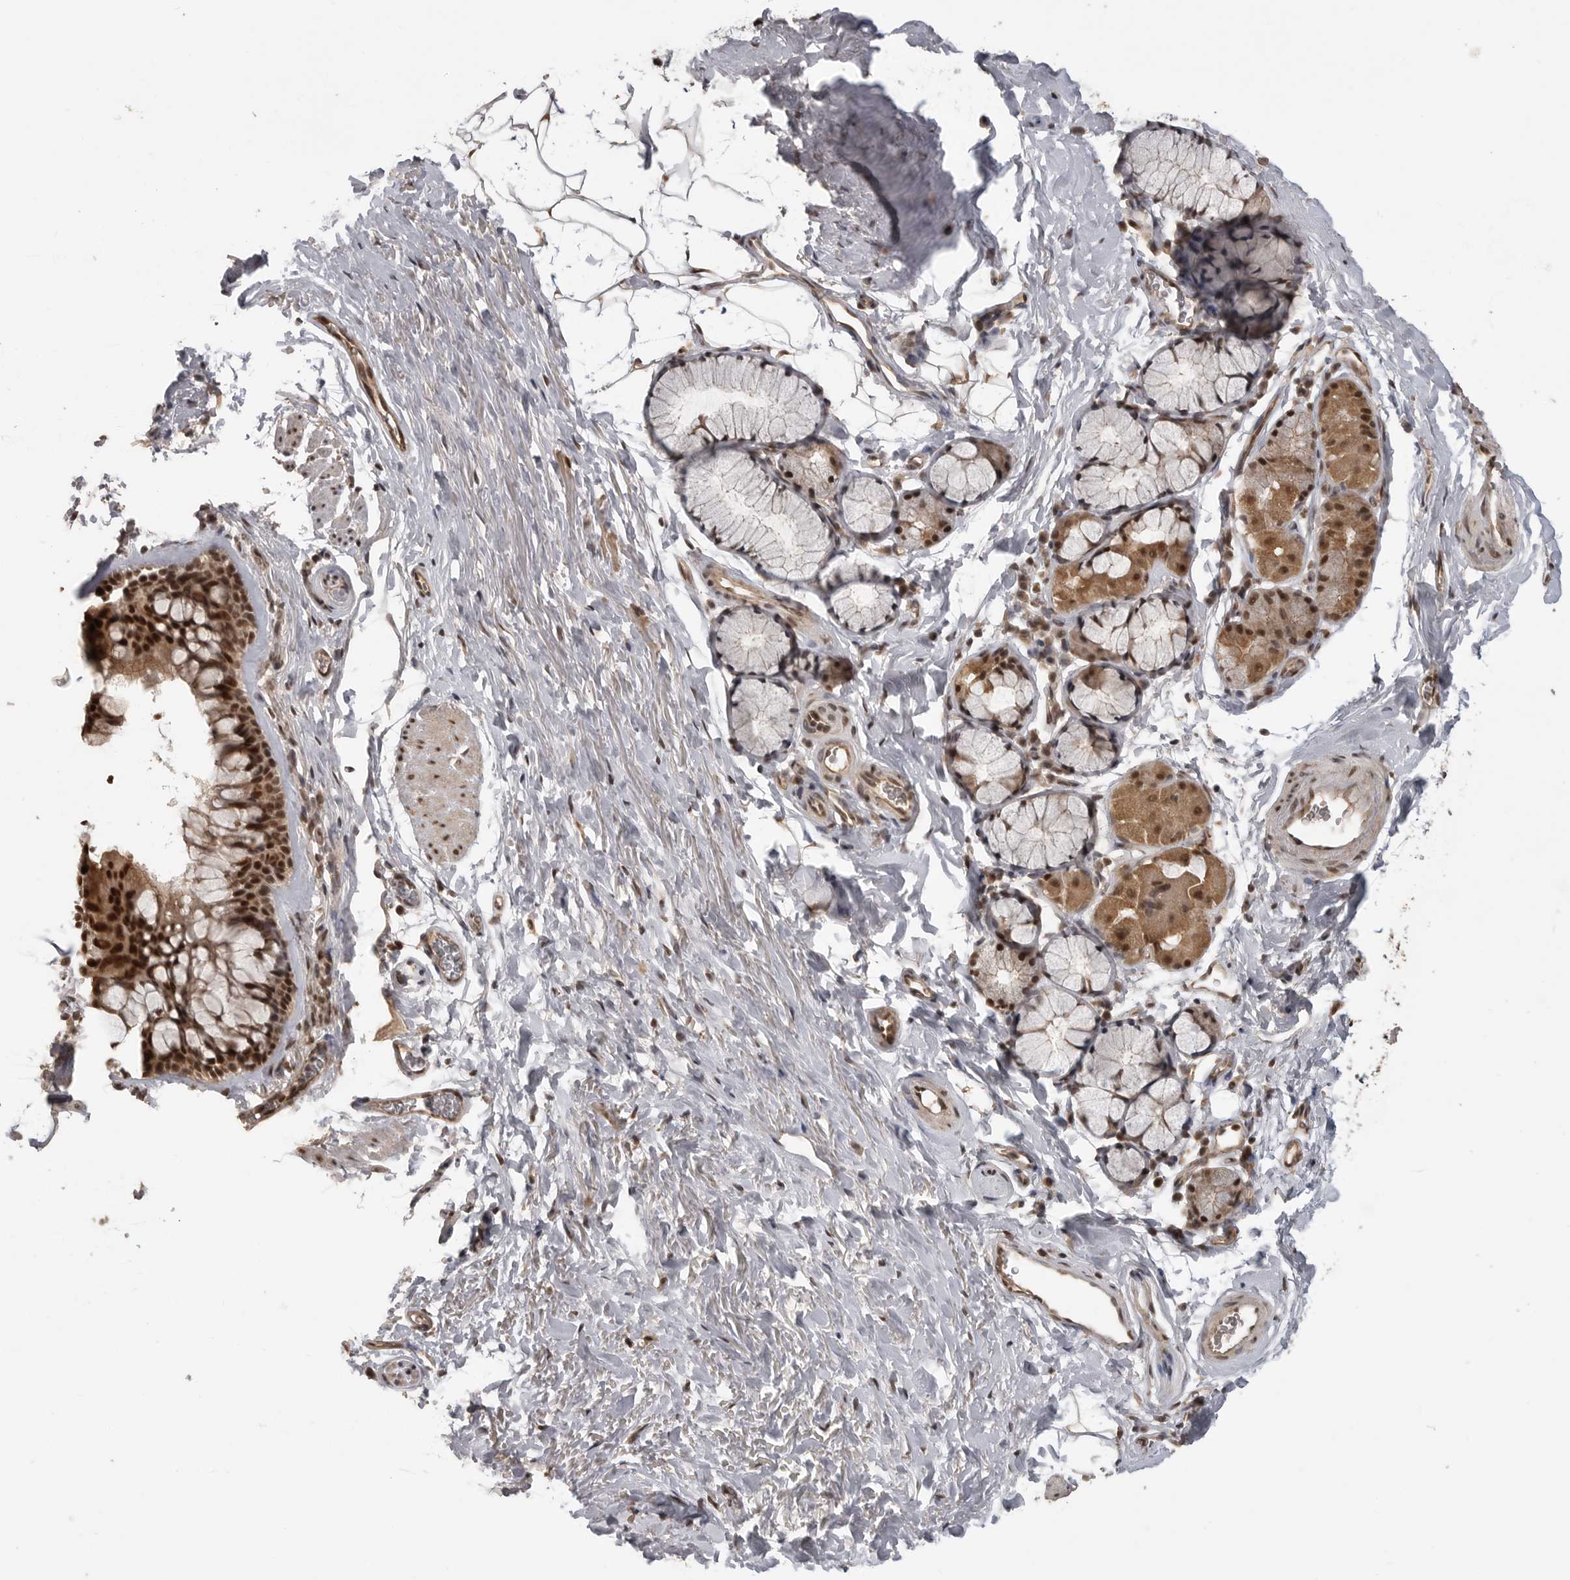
{"staining": {"intensity": "strong", "quantity": ">75%", "location": "nuclear"}, "tissue": "bronchus", "cell_type": "Respiratory epithelial cells", "image_type": "normal", "snomed": [{"axis": "morphology", "description": "Normal tissue, NOS"}, {"axis": "topography", "description": "Cartilage tissue"}, {"axis": "topography", "description": "Bronchus"}], "caption": "DAB immunohistochemical staining of normal bronchus exhibits strong nuclear protein expression in about >75% of respiratory epithelial cells. (brown staining indicates protein expression, while blue staining denotes nuclei).", "gene": "CBLL1", "patient": {"sex": "female", "age": 53}}